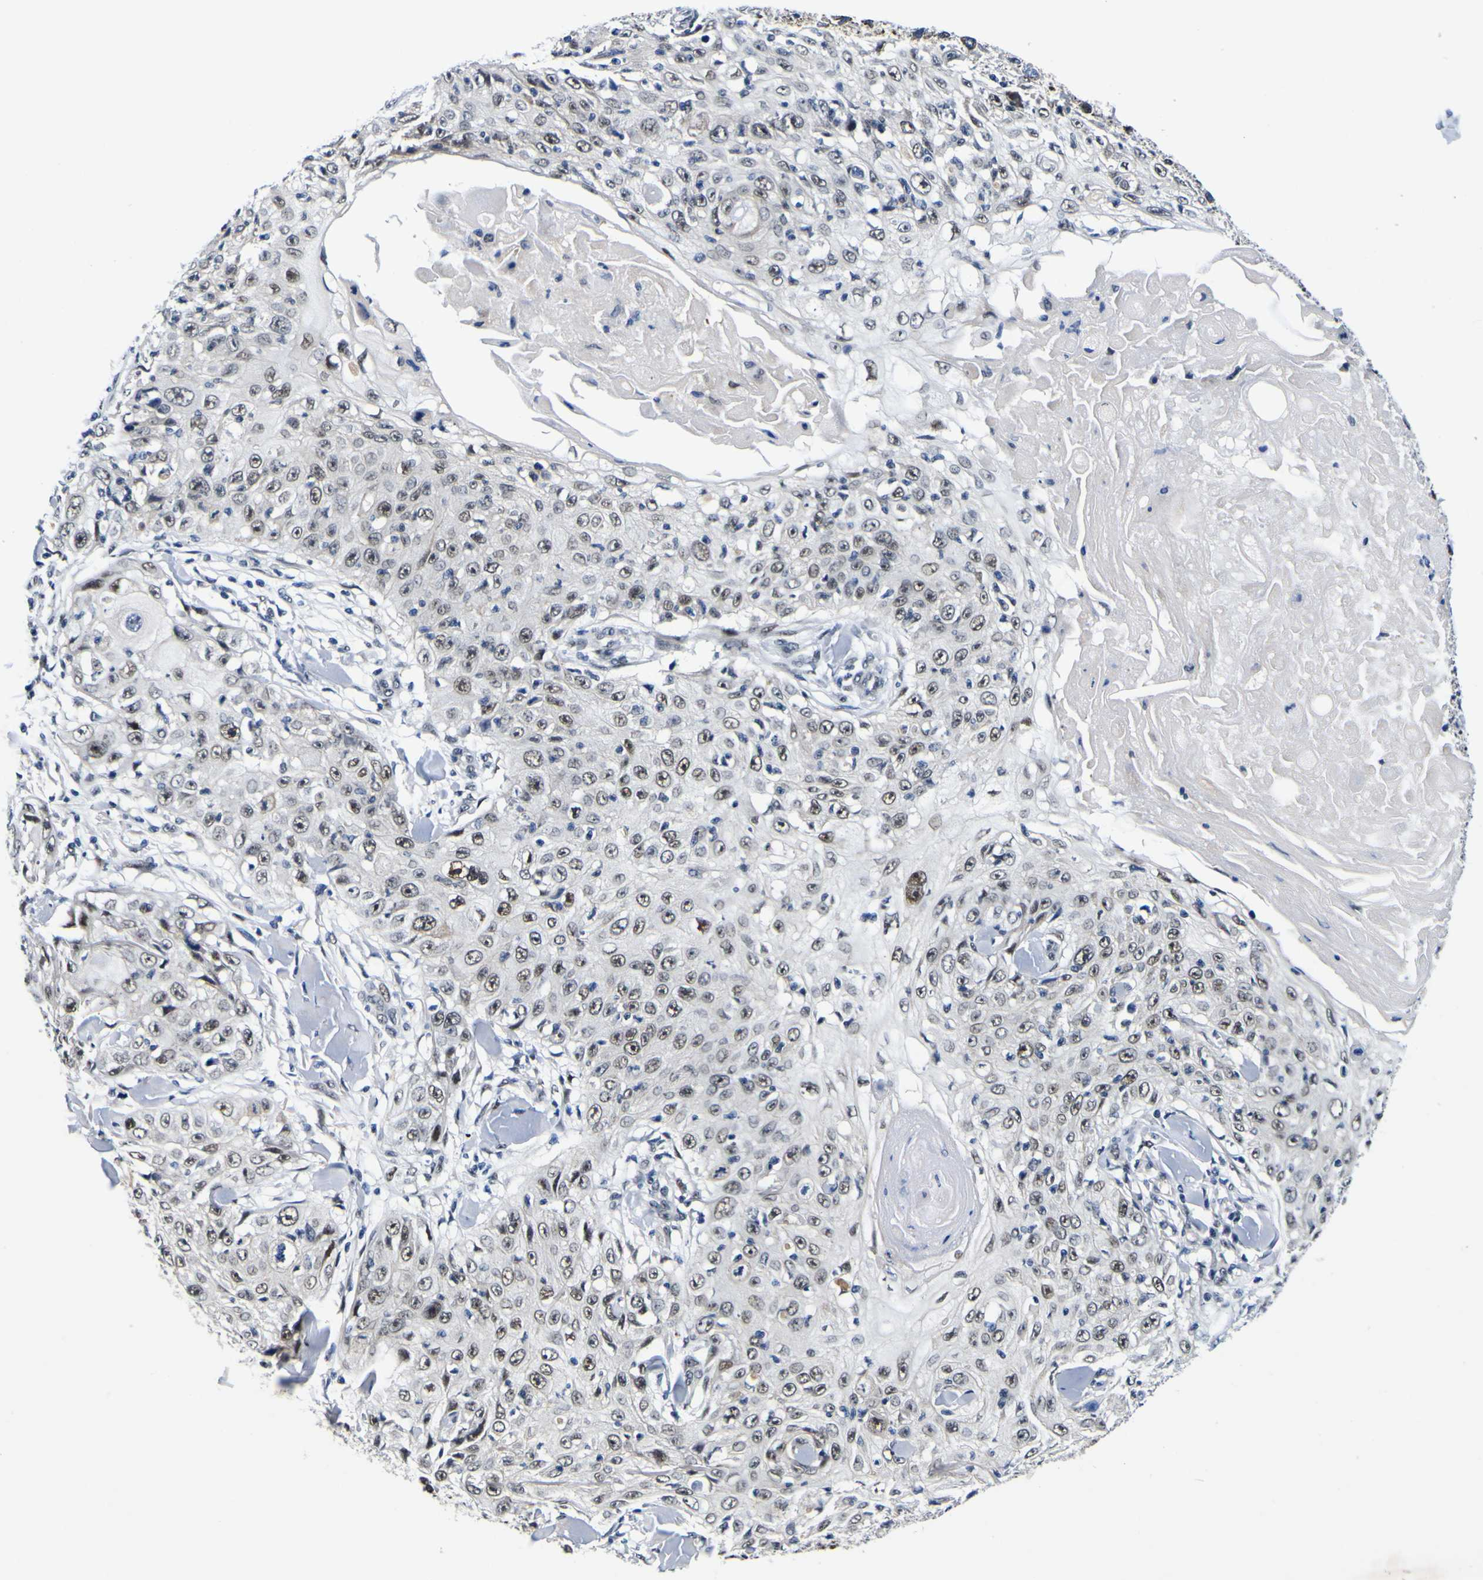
{"staining": {"intensity": "weak", "quantity": ">75%", "location": "nuclear"}, "tissue": "skin cancer", "cell_type": "Tumor cells", "image_type": "cancer", "snomed": [{"axis": "morphology", "description": "Squamous cell carcinoma, NOS"}, {"axis": "topography", "description": "Skin"}], "caption": "Skin cancer (squamous cell carcinoma) stained with immunohistochemistry shows weak nuclear expression in approximately >75% of tumor cells. (DAB (3,3'-diaminobenzidine) = brown stain, brightfield microscopy at high magnification).", "gene": "CUL4B", "patient": {"sex": "male", "age": 86}}